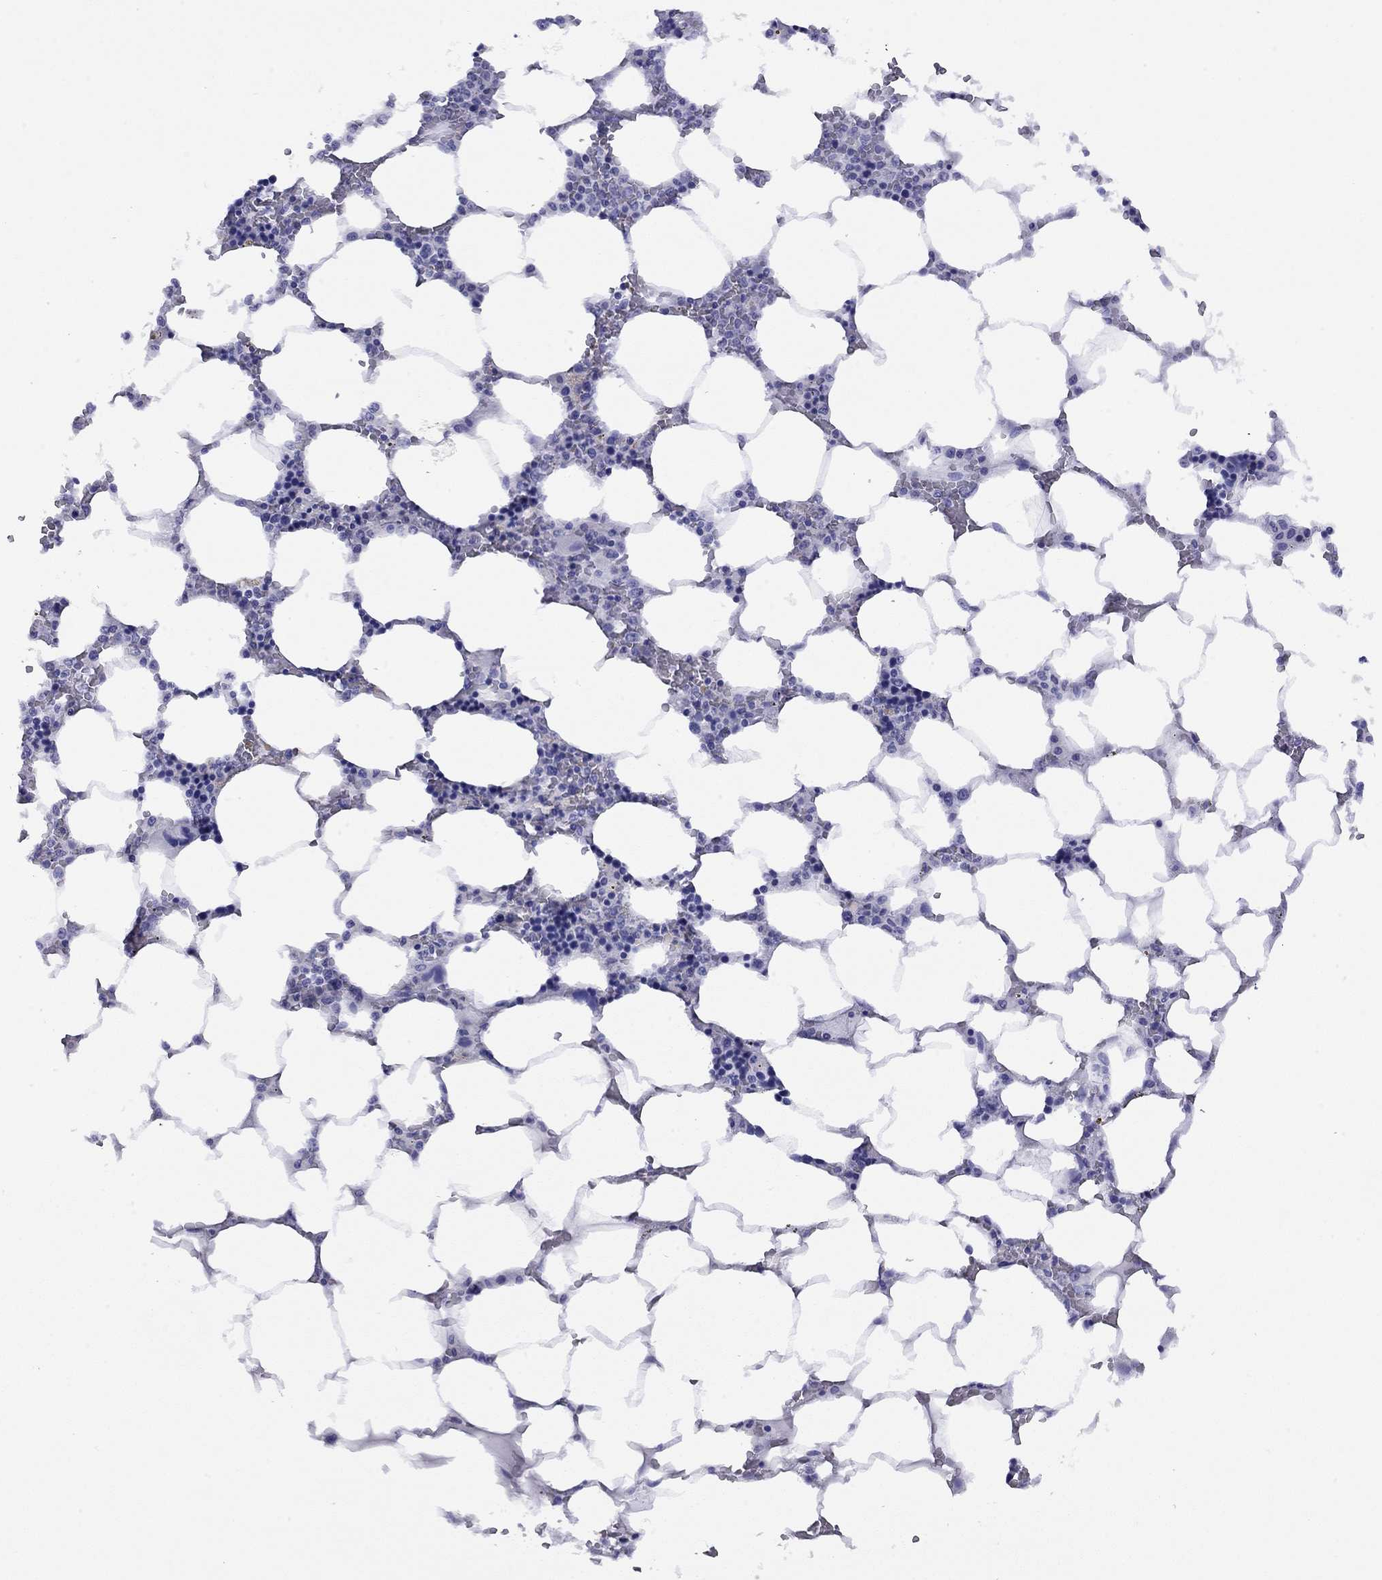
{"staining": {"intensity": "negative", "quantity": "none", "location": "none"}, "tissue": "bone marrow", "cell_type": "Hematopoietic cells", "image_type": "normal", "snomed": [{"axis": "morphology", "description": "Normal tissue, NOS"}, {"axis": "topography", "description": "Bone marrow"}], "caption": "Image shows no protein expression in hematopoietic cells of benign bone marrow.", "gene": "FIGLA", "patient": {"sex": "male", "age": 64}}